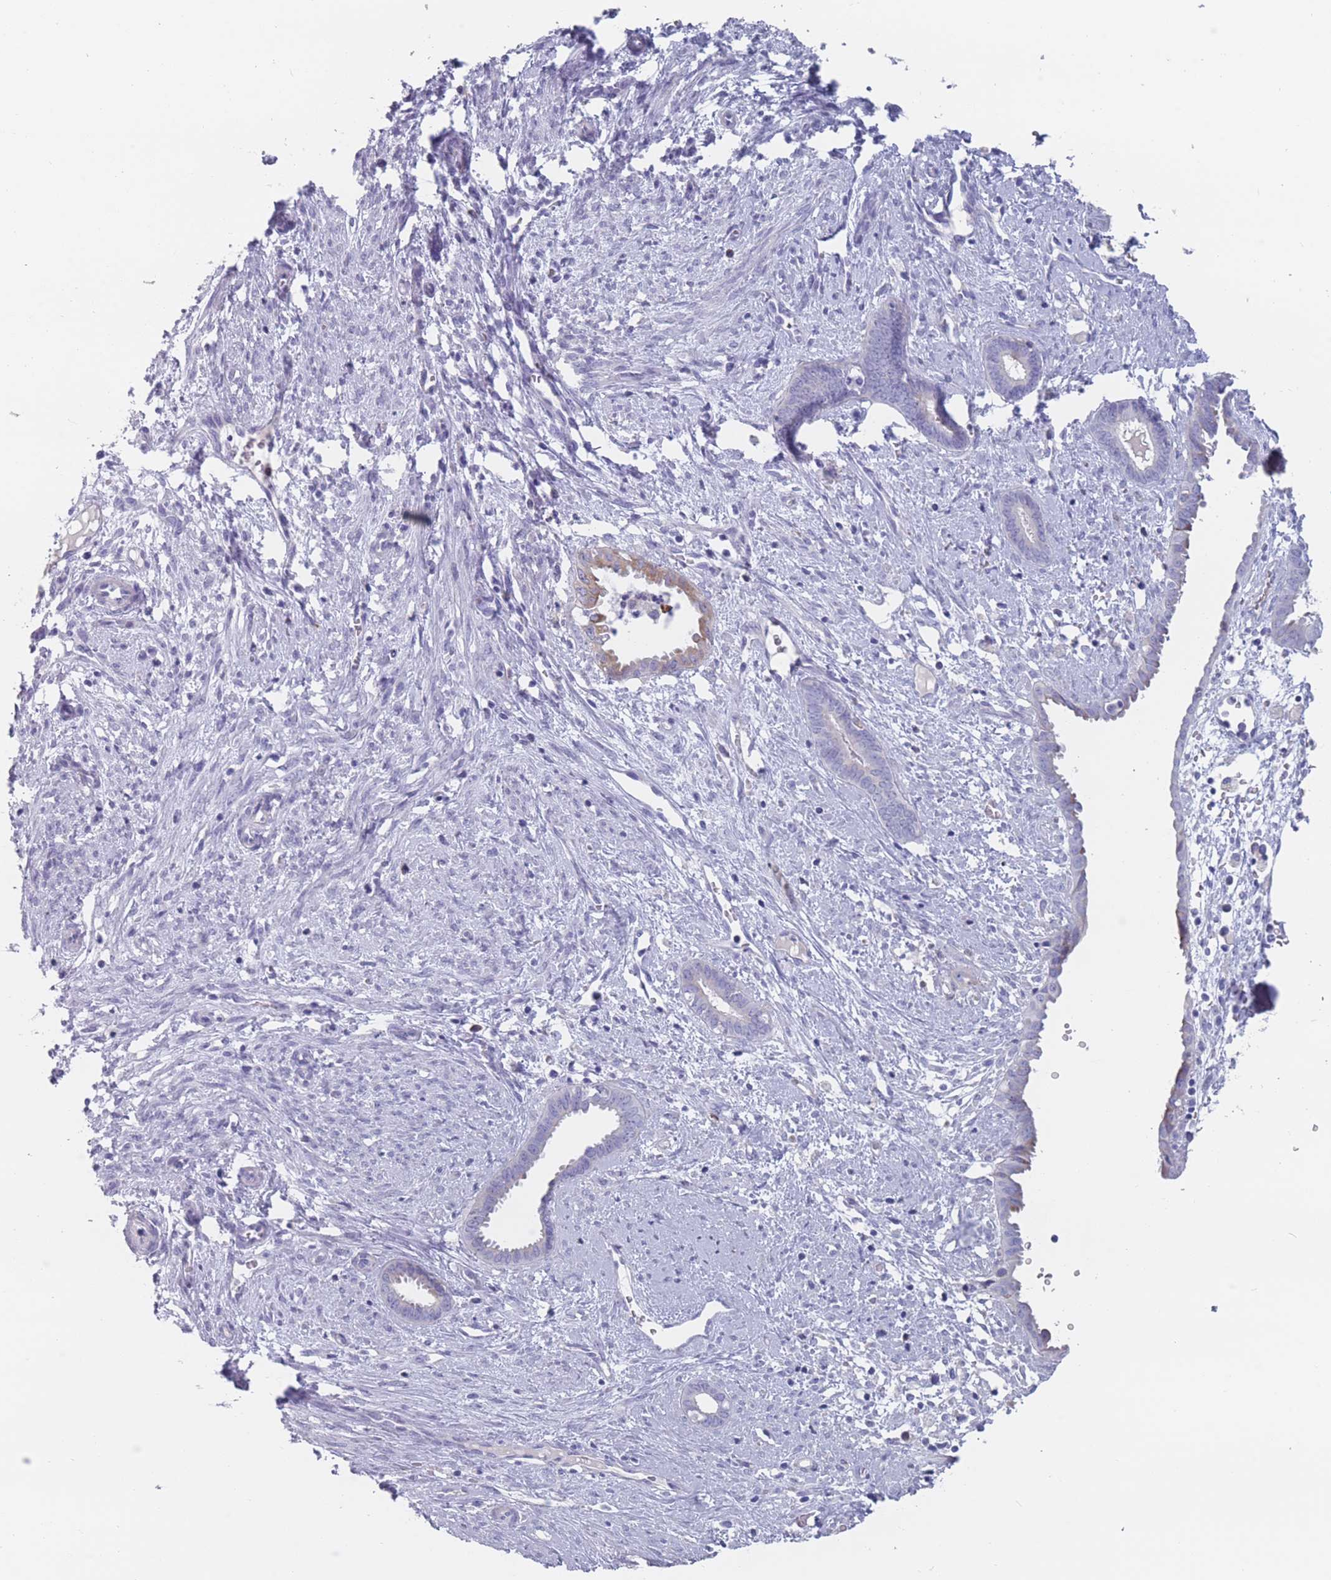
{"staining": {"intensity": "negative", "quantity": "none", "location": "none"}, "tissue": "endometrium", "cell_type": "Cells in endometrial stroma", "image_type": "normal", "snomed": [{"axis": "morphology", "description": "Normal tissue, NOS"}, {"axis": "topography", "description": "Endometrium"}], "caption": "This is a photomicrograph of immunohistochemistry staining of benign endometrium, which shows no expression in cells in endometrial stroma. (DAB IHC with hematoxylin counter stain).", "gene": "ST8SIA5", "patient": {"sex": "female", "age": 61}}